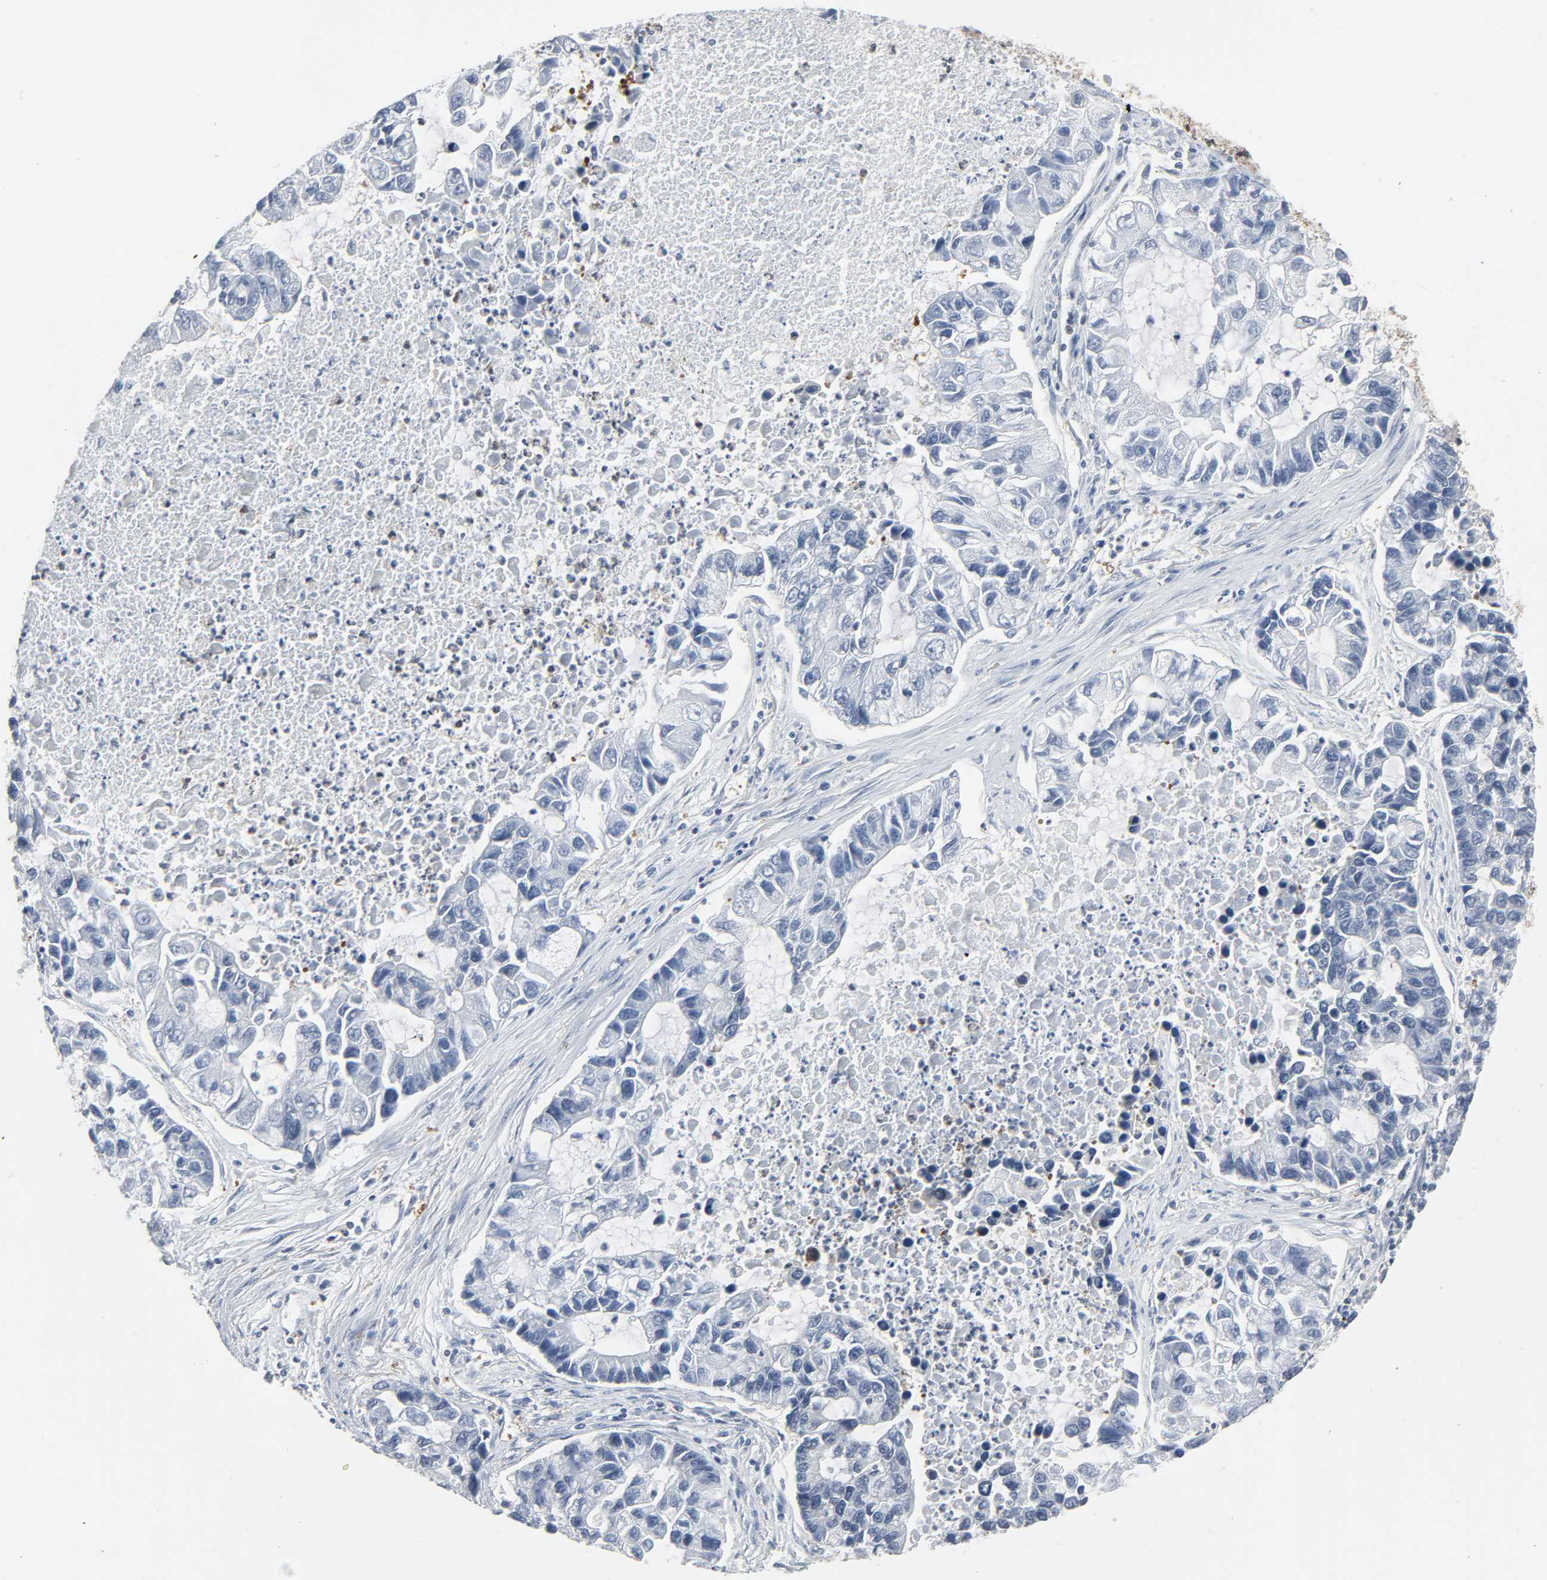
{"staining": {"intensity": "negative", "quantity": "none", "location": "none"}, "tissue": "lung cancer", "cell_type": "Tumor cells", "image_type": "cancer", "snomed": [{"axis": "morphology", "description": "Adenocarcinoma, NOS"}, {"axis": "topography", "description": "Lung"}], "caption": "The photomicrograph shows no significant expression in tumor cells of lung cancer.", "gene": "GSK3A", "patient": {"sex": "female", "age": 51}}